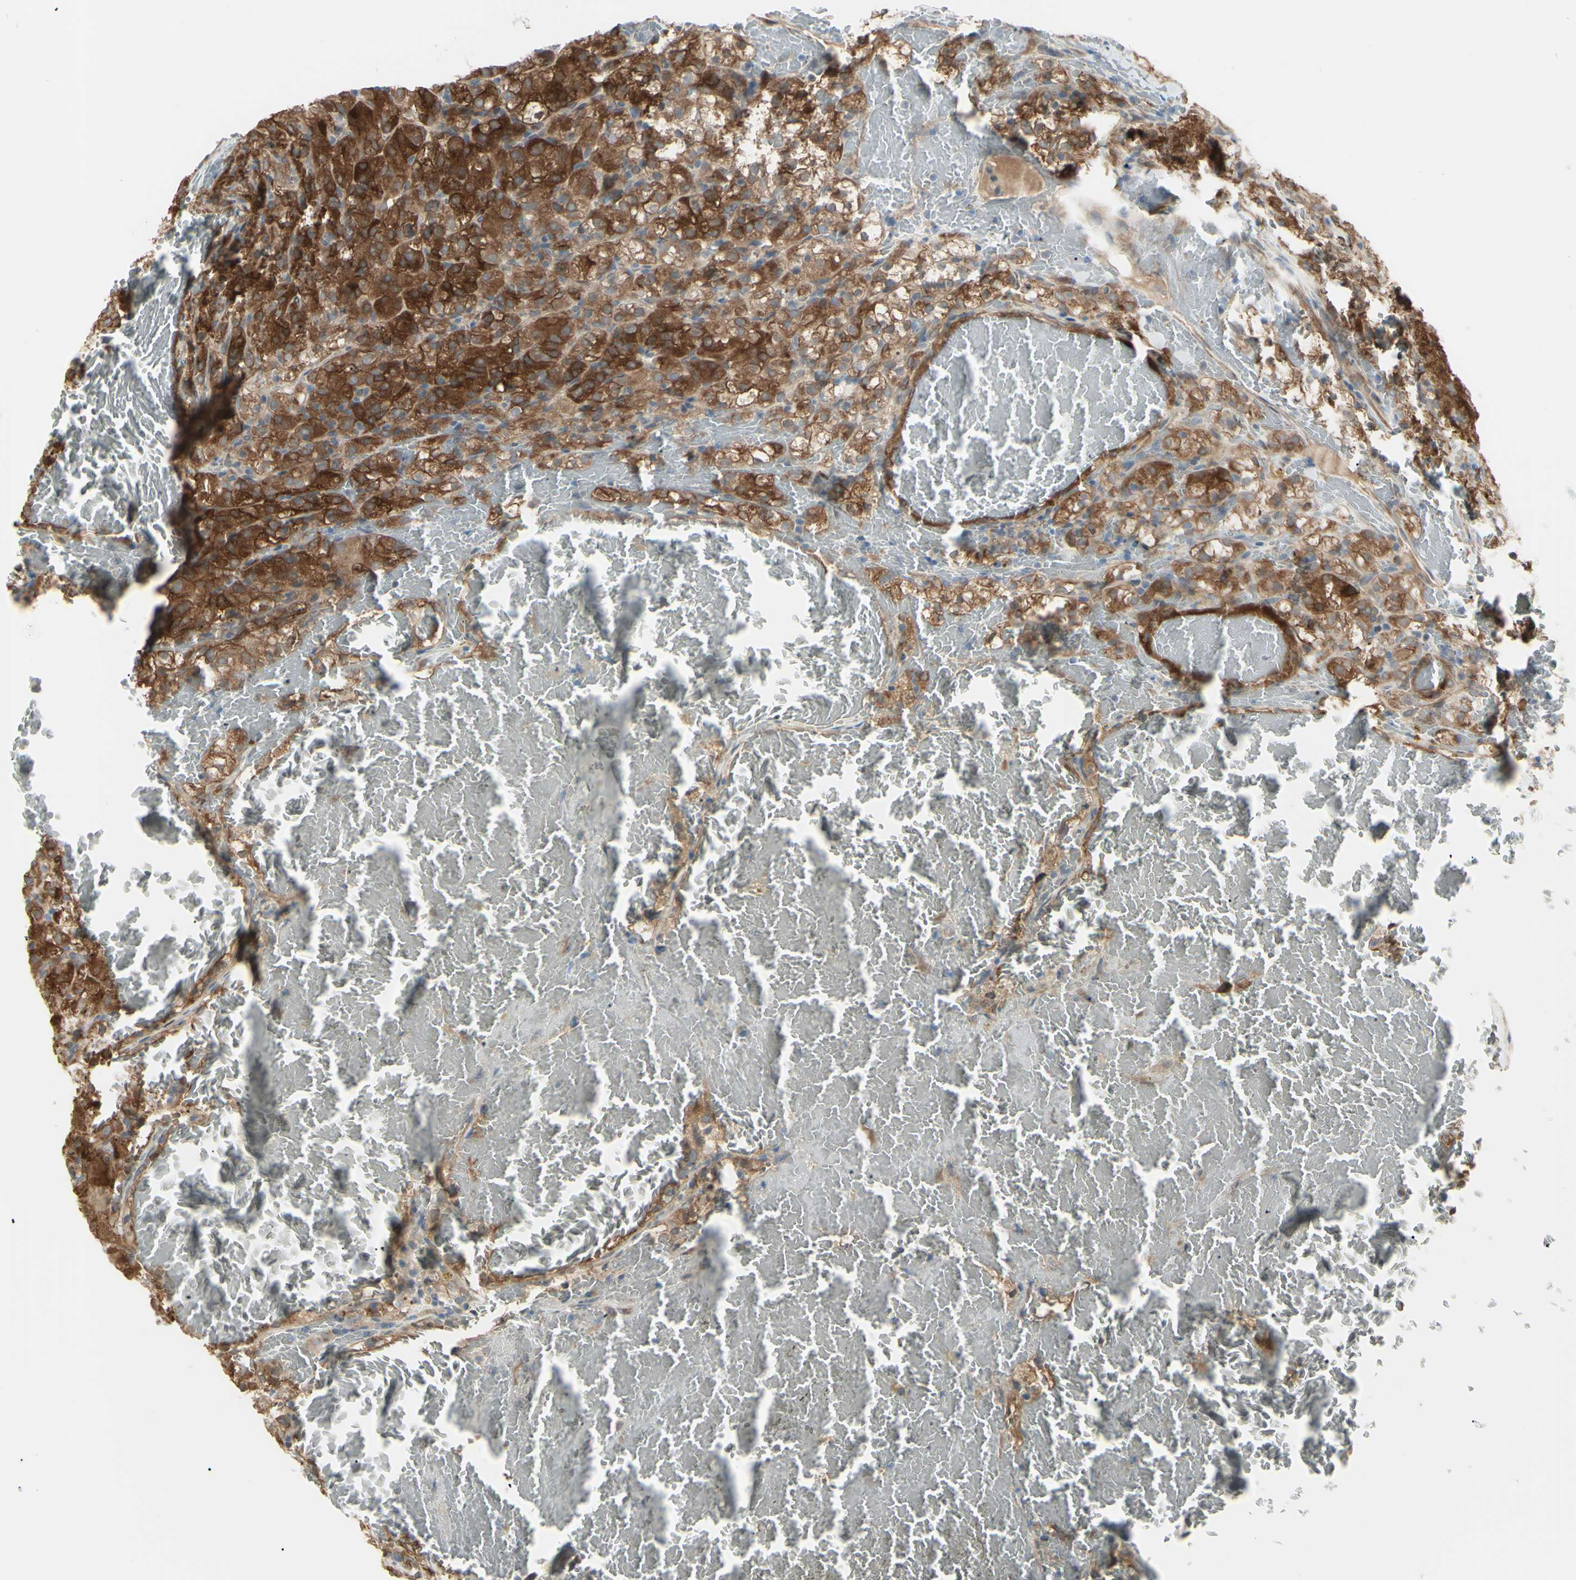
{"staining": {"intensity": "strong", "quantity": ">75%", "location": "cytoplasmic/membranous"}, "tissue": "renal cancer", "cell_type": "Tumor cells", "image_type": "cancer", "snomed": [{"axis": "morphology", "description": "Adenocarcinoma, NOS"}, {"axis": "topography", "description": "Kidney"}], "caption": "An immunohistochemistry histopathology image of neoplastic tissue is shown. Protein staining in brown labels strong cytoplasmic/membranous positivity in adenocarcinoma (renal) within tumor cells. (Stains: DAB in brown, nuclei in blue, Microscopy: brightfield microscopy at high magnification).", "gene": "LRRK1", "patient": {"sex": "male", "age": 61}}